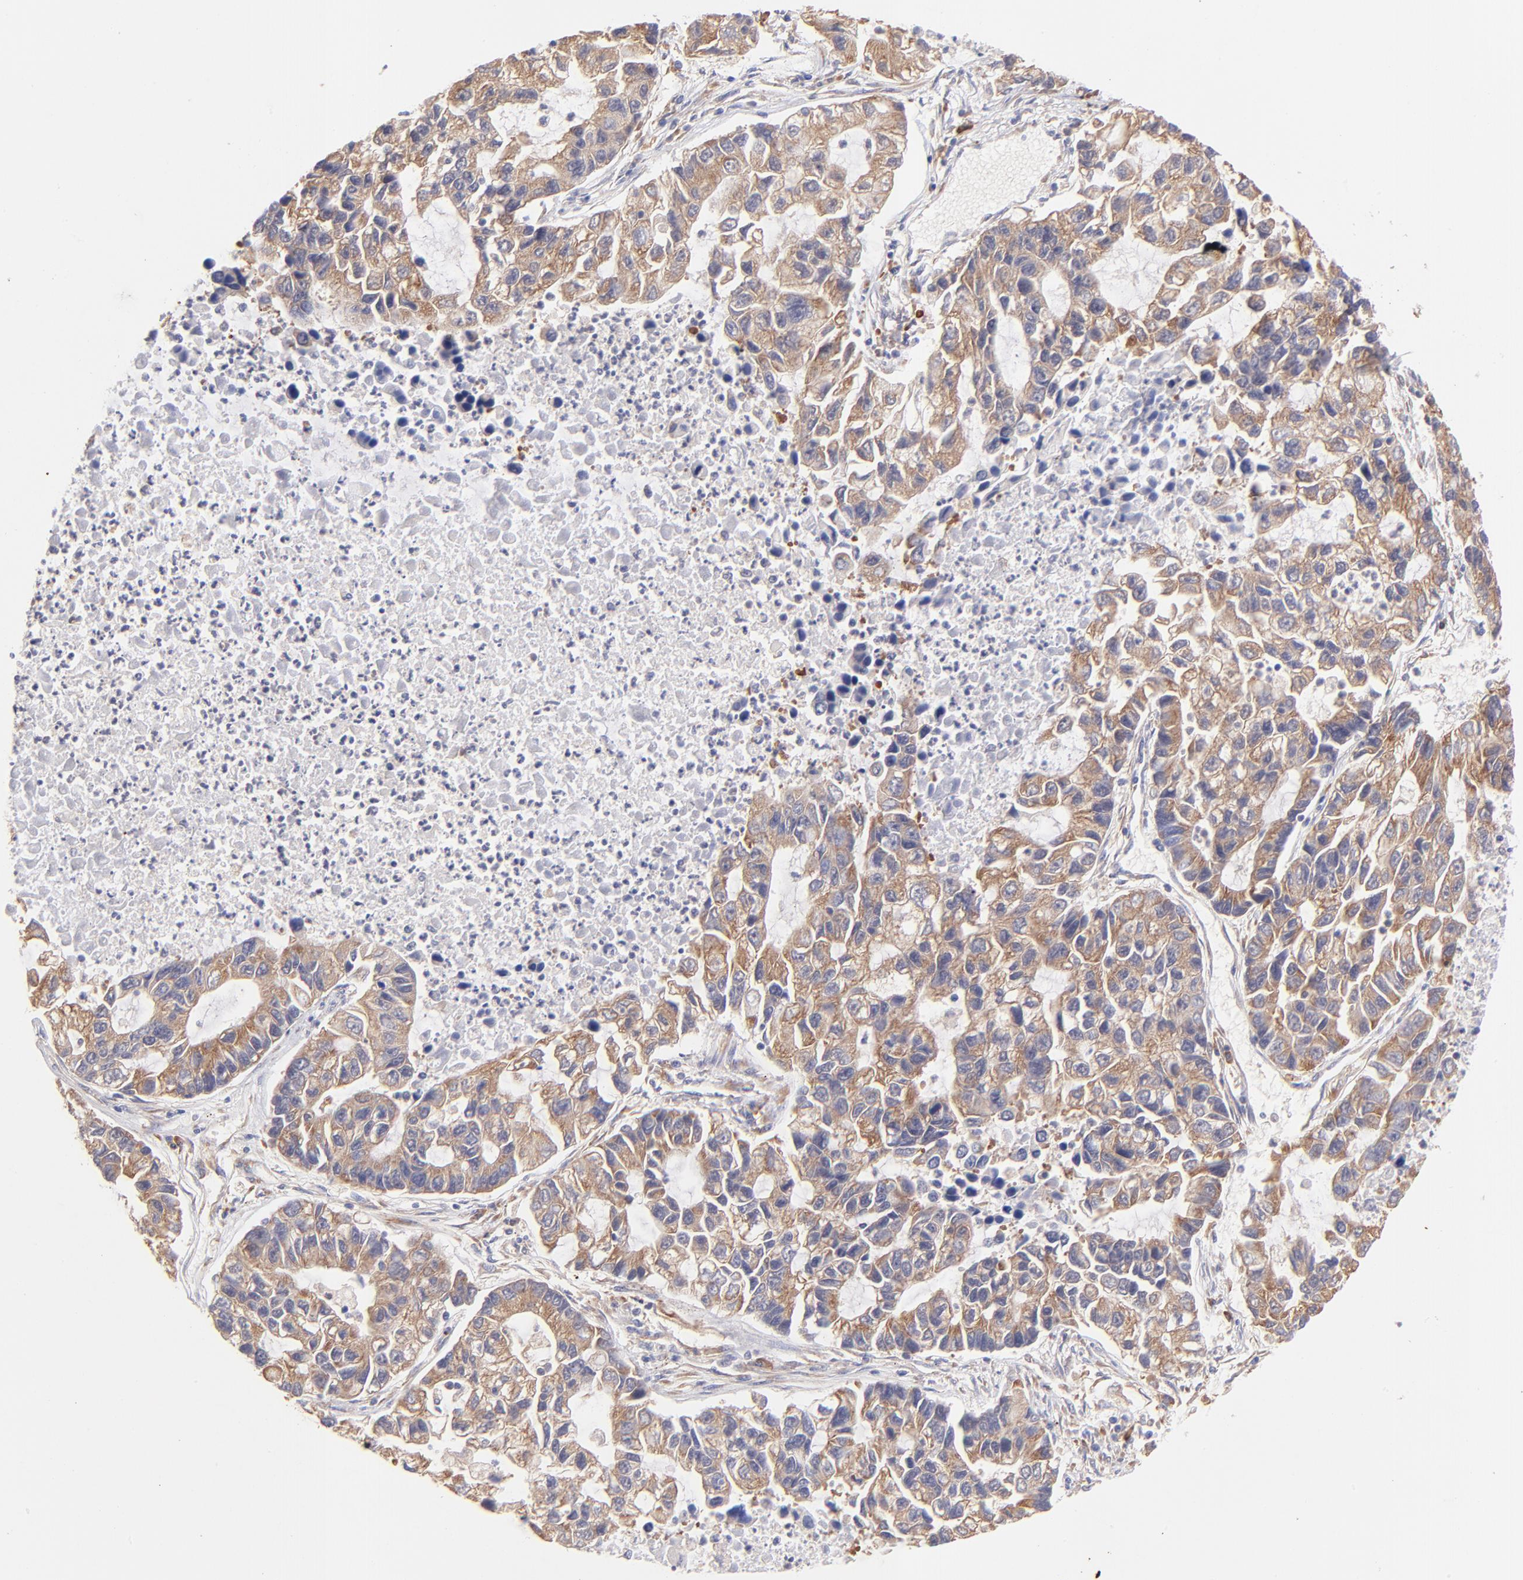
{"staining": {"intensity": "moderate", "quantity": ">75%", "location": "cytoplasmic/membranous"}, "tissue": "lung cancer", "cell_type": "Tumor cells", "image_type": "cancer", "snomed": [{"axis": "morphology", "description": "Adenocarcinoma, NOS"}, {"axis": "topography", "description": "Lung"}], "caption": "Immunohistochemical staining of human lung cancer exhibits medium levels of moderate cytoplasmic/membranous expression in approximately >75% of tumor cells.", "gene": "RPL11", "patient": {"sex": "female", "age": 51}}